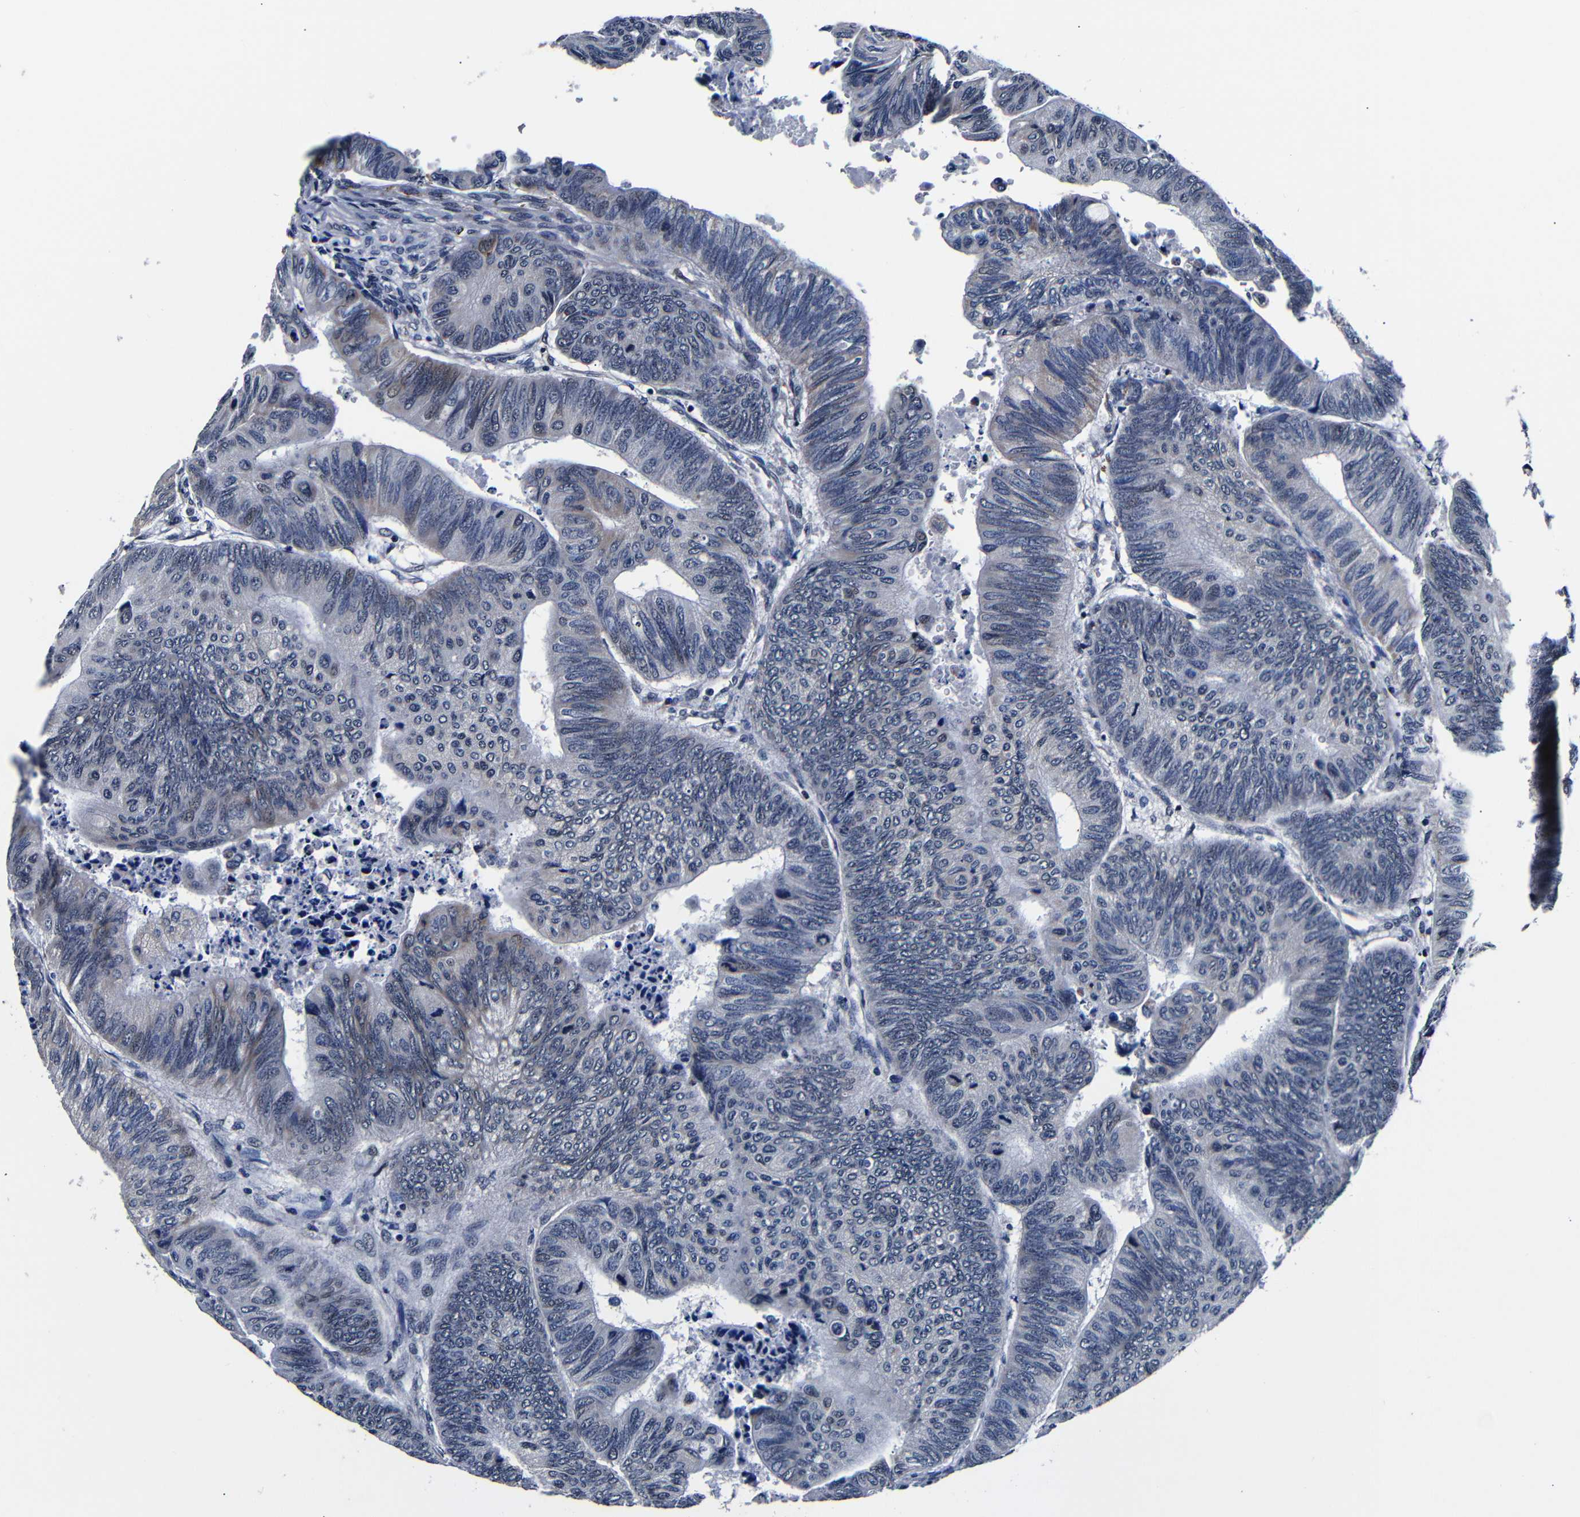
{"staining": {"intensity": "weak", "quantity": "<25%", "location": "nuclear"}, "tissue": "colorectal cancer", "cell_type": "Tumor cells", "image_type": "cancer", "snomed": [{"axis": "morphology", "description": "Normal tissue, NOS"}, {"axis": "morphology", "description": "Adenocarcinoma, NOS"}, {"axis": "topography", "description": "Rectum"}, {"axis": "topography", "description": "Peripheral nerve tissue"}], "caption": "Immunohistochemical staining of colorectal cancer (adenocarcinoma) reveals no significant expression in tumor cells. The staining is performed using DAB (3,3'-diaminobenzidine) brown chromogen with nuclei counter-stained in using hematoxylin.", "gene": "DEPP1", "patient": {"sex": "male", "age": 92}}